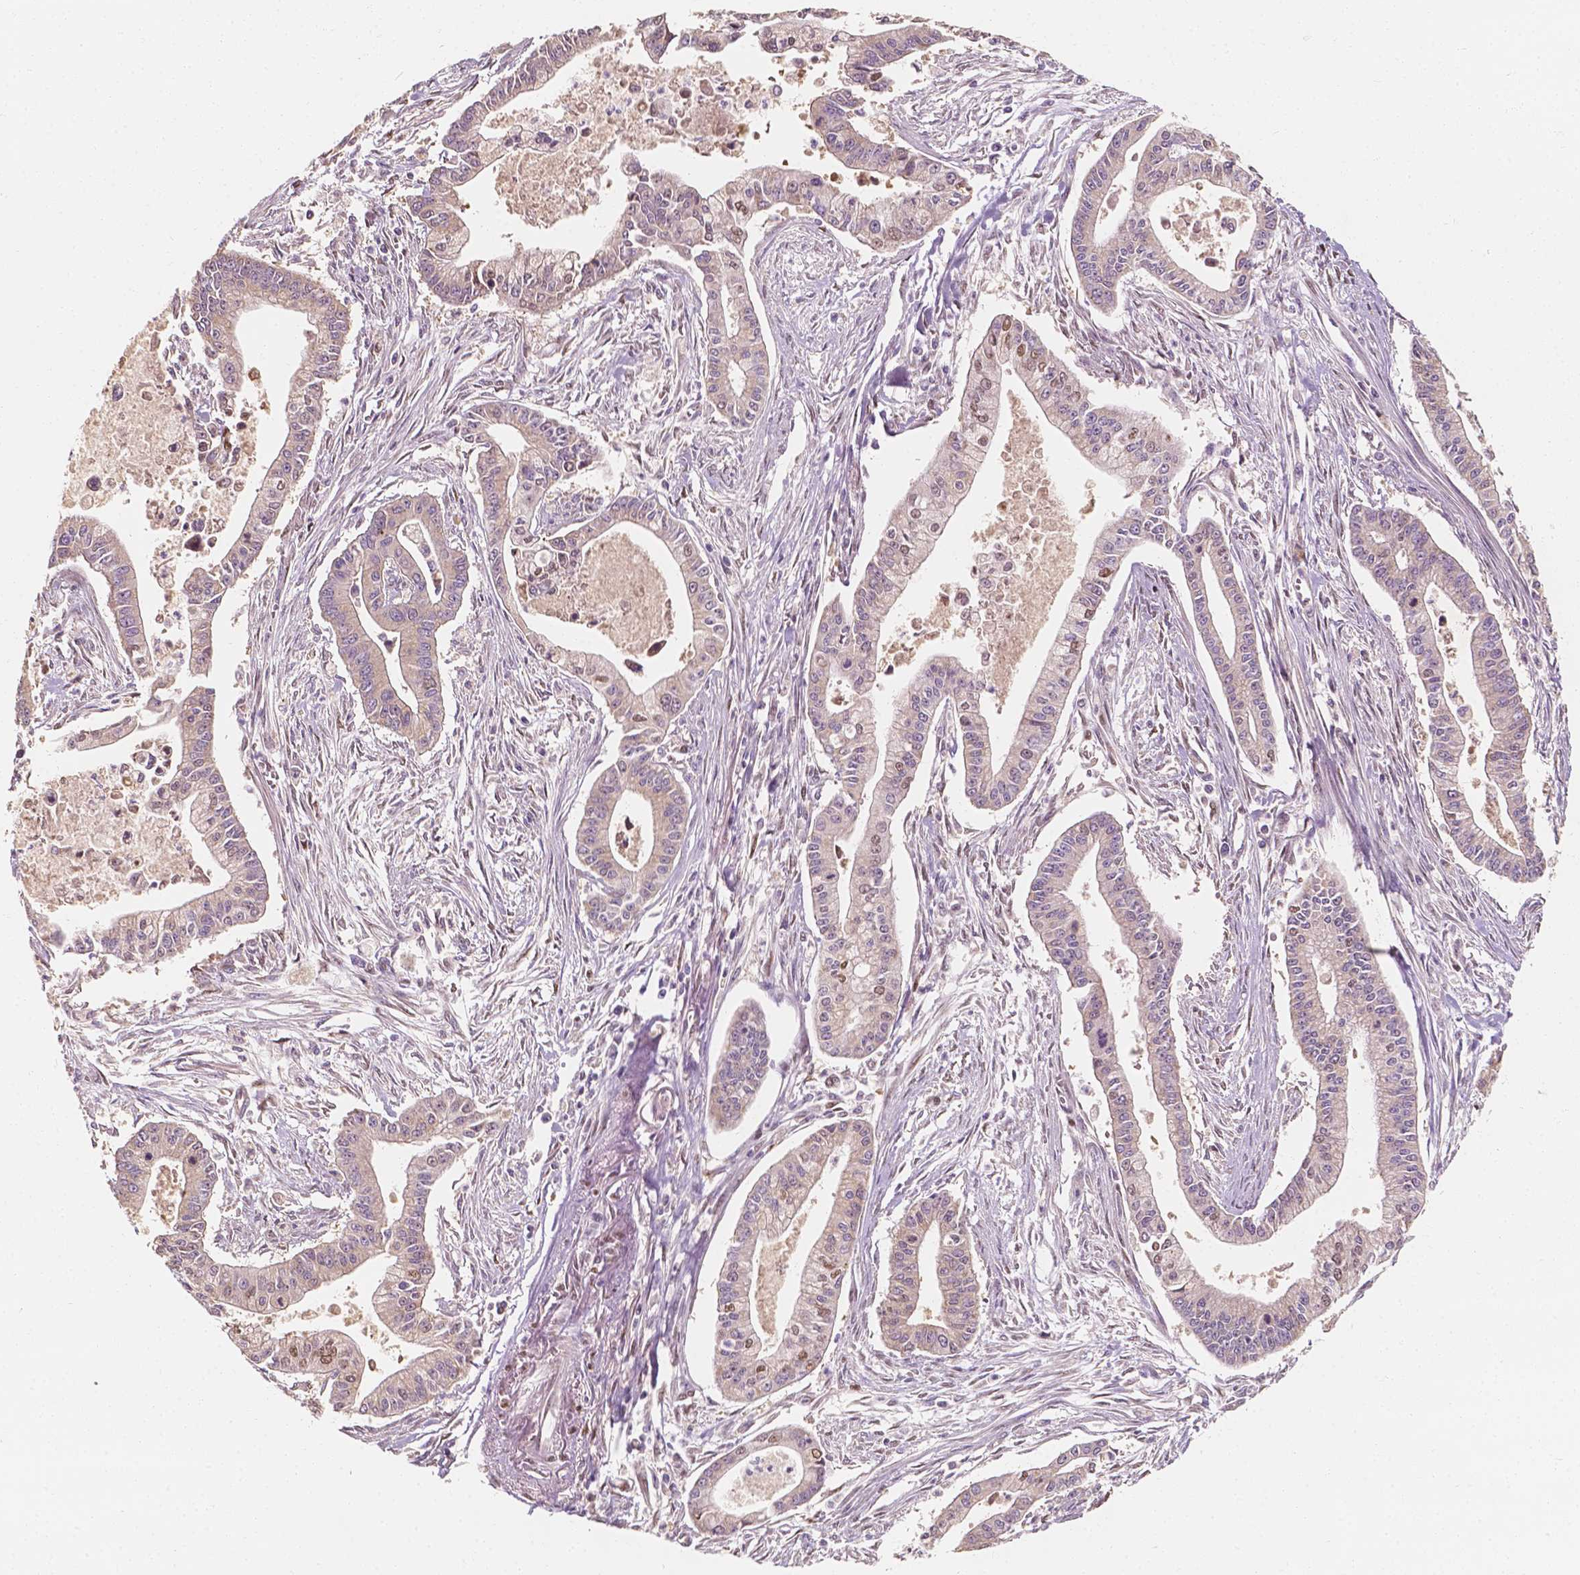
{"staining": {"intensity": "negative", "quantity": "none", "location": "none"}, "tissue": "pancreatic cancer", "cell_type": "Tumor cells", "image_type": "cancer", "snomed": [{"axis": "morphology", "description": "Adenocarcinoma, NOS"}, {"axis": "topography", "description": "Pancreas"}], "caption": "Immunohistochemistry (IHC) image of neoplastic tissue: pancreatic cancer stained with DAB reveals no significant protein positivity in tumor cells.", "gene": "TBC1D17", "patient": {"sex": "female", "age": 65}}